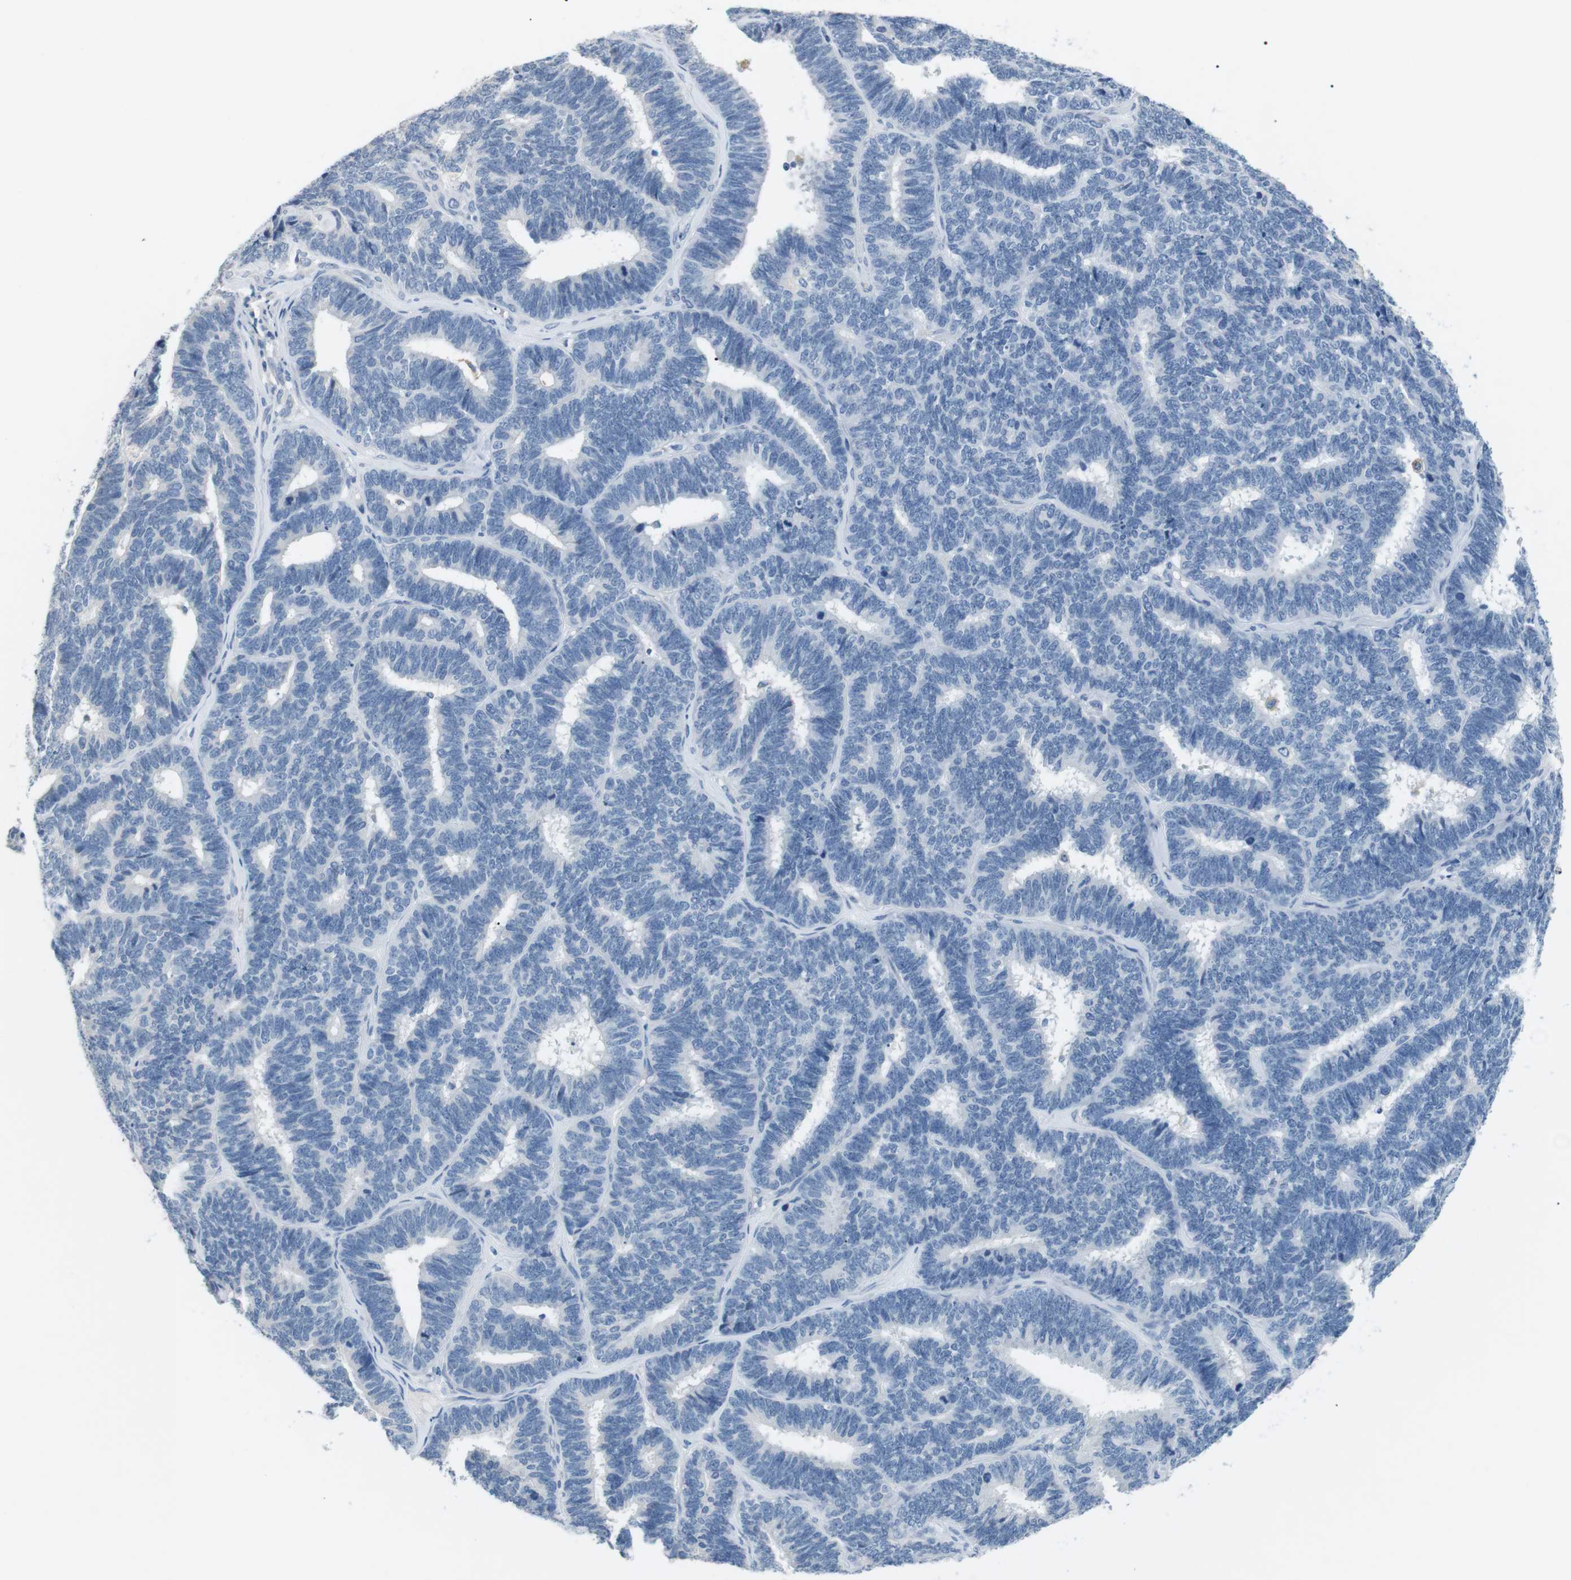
{"staining": {"intensity": "negative", "quantity": "none", "location": "none"}, "tissue": "endometrial cancer", "cell_type": "Tumor cells", "image_type": "cancer", "snomed": [{"axis": "morphology", "description": "Adenocarcinoma, NOS"}, {"axis": "topography", "description": "Endometrium"}], "caption": "Endometrial cancer (adenocarcinoma) was stained to show a protein in brown. There is no significant positivity in tumor cells. (DAB immunohistochemistry (IHC), high magnification).", "gene": "FCGRT", "patient": {"sex": "female", "age": 70}}